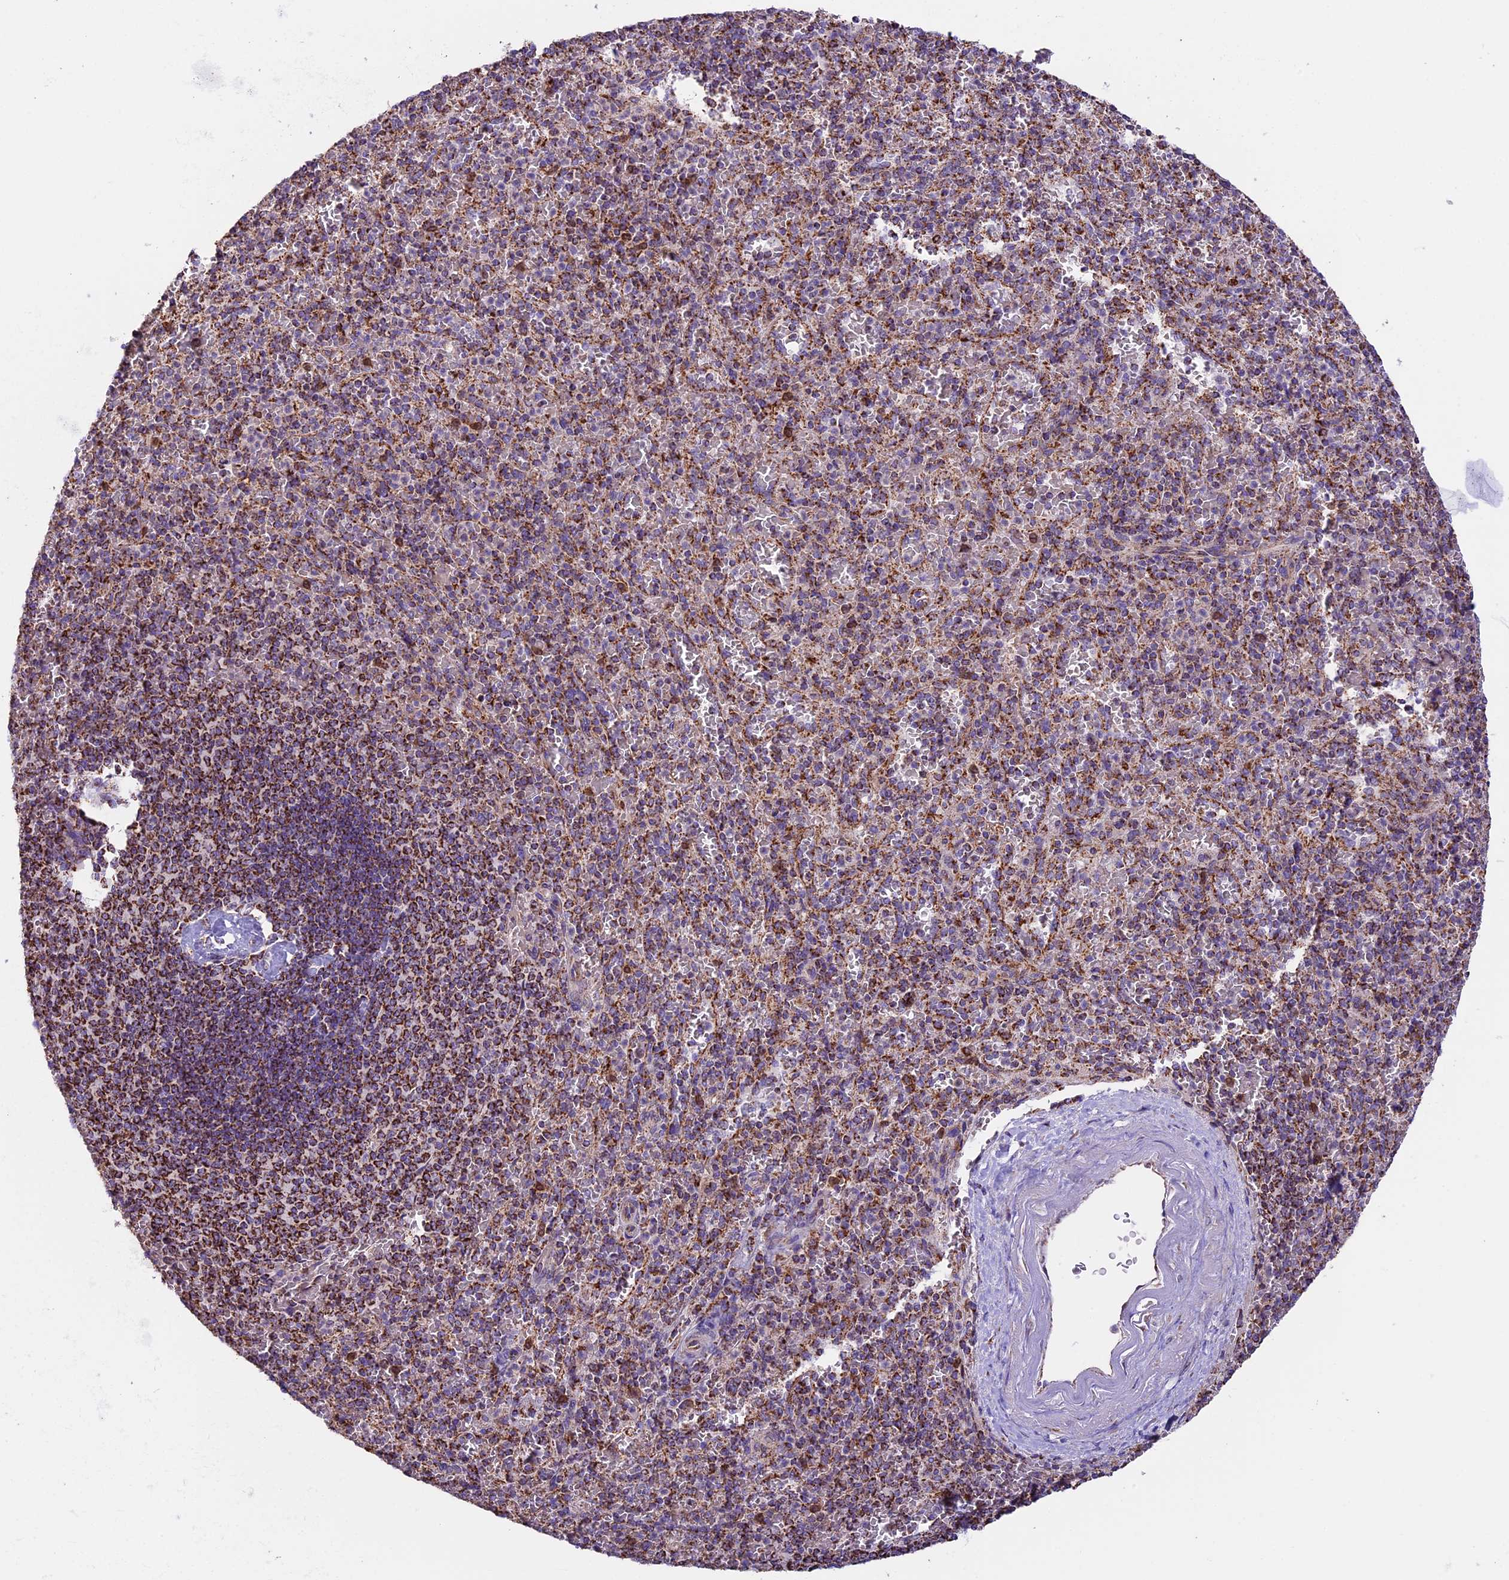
{"staining": {"intensity": "moderate", "quantity": "25%-75%", "location": "cytoplasmic/membranous"}, "tissue": "spleen", "cell_type": "Cells in red pulp", "image_type": "normal", "snomed": [{"axis": "morphology", "description": "Normal tissue, NOS"}, {"axis": "topography", "description": "Spleen"}], "caption": "The histopathology image reveals immunohistochemical staining of unremarkable spleen. There is moderate cytoplasmic/membranous staining is appreciated in about 25%-75% of cells in red pulp.", "gene": "NDUFA8", "patient": {"sex": "male", "age": 82}}